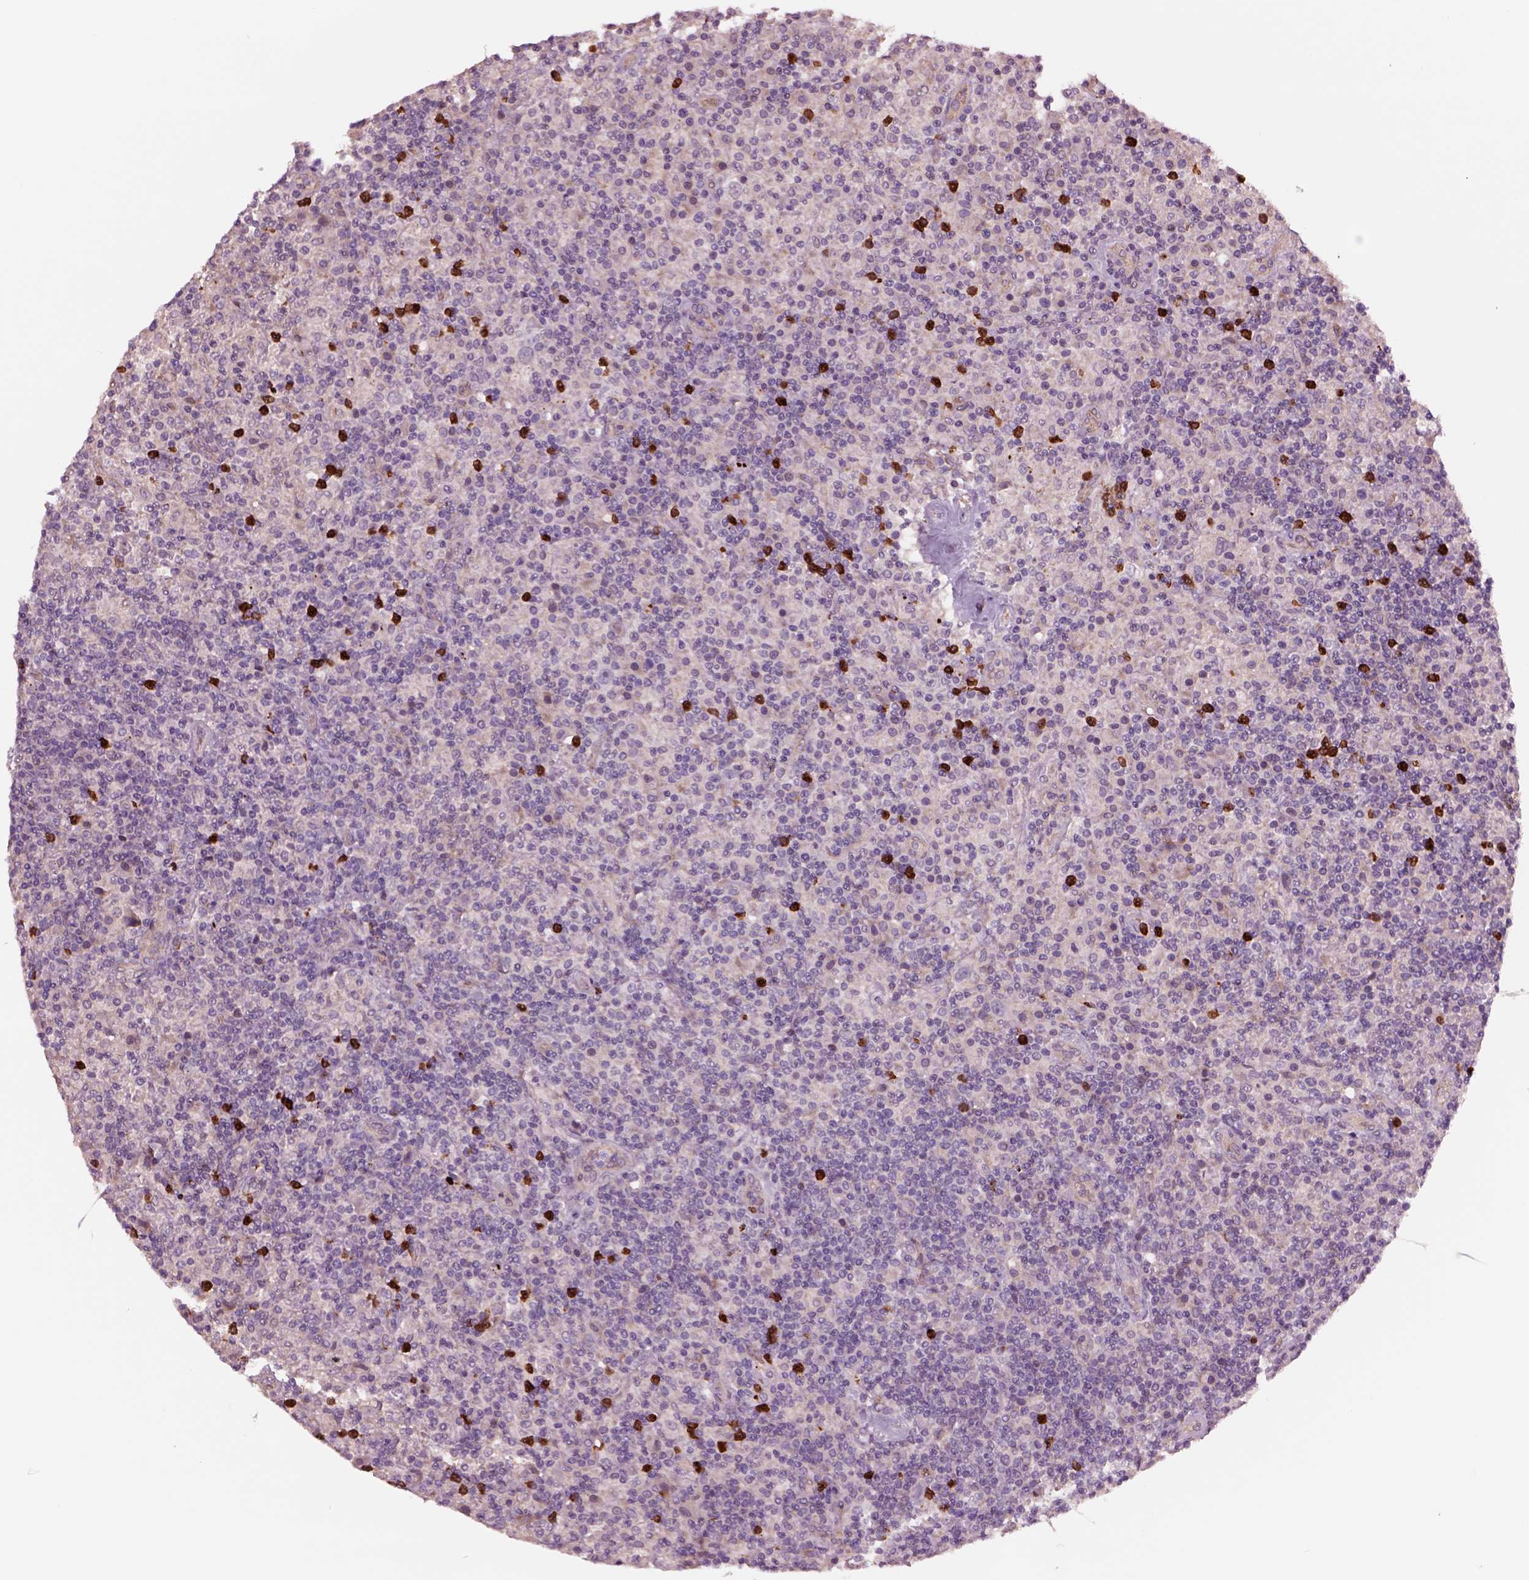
{"staining": {"intensity": "negative", "quantity": "none", "location": "none"}, "tissue": "lymphoma", "cell_type": "Tumor cells", "image_type": "cancer", "snomed": [{"axis": "morphology", "description": "Hodgkin's disease, NOS"}, {"axis": "topography", "description": "Lymph node"}], "caption": "Tumor cells are negative for brown protein staining in lymphoma.", "gene": "HTR1B", "patient": {"sex": "male", "age": 70}}